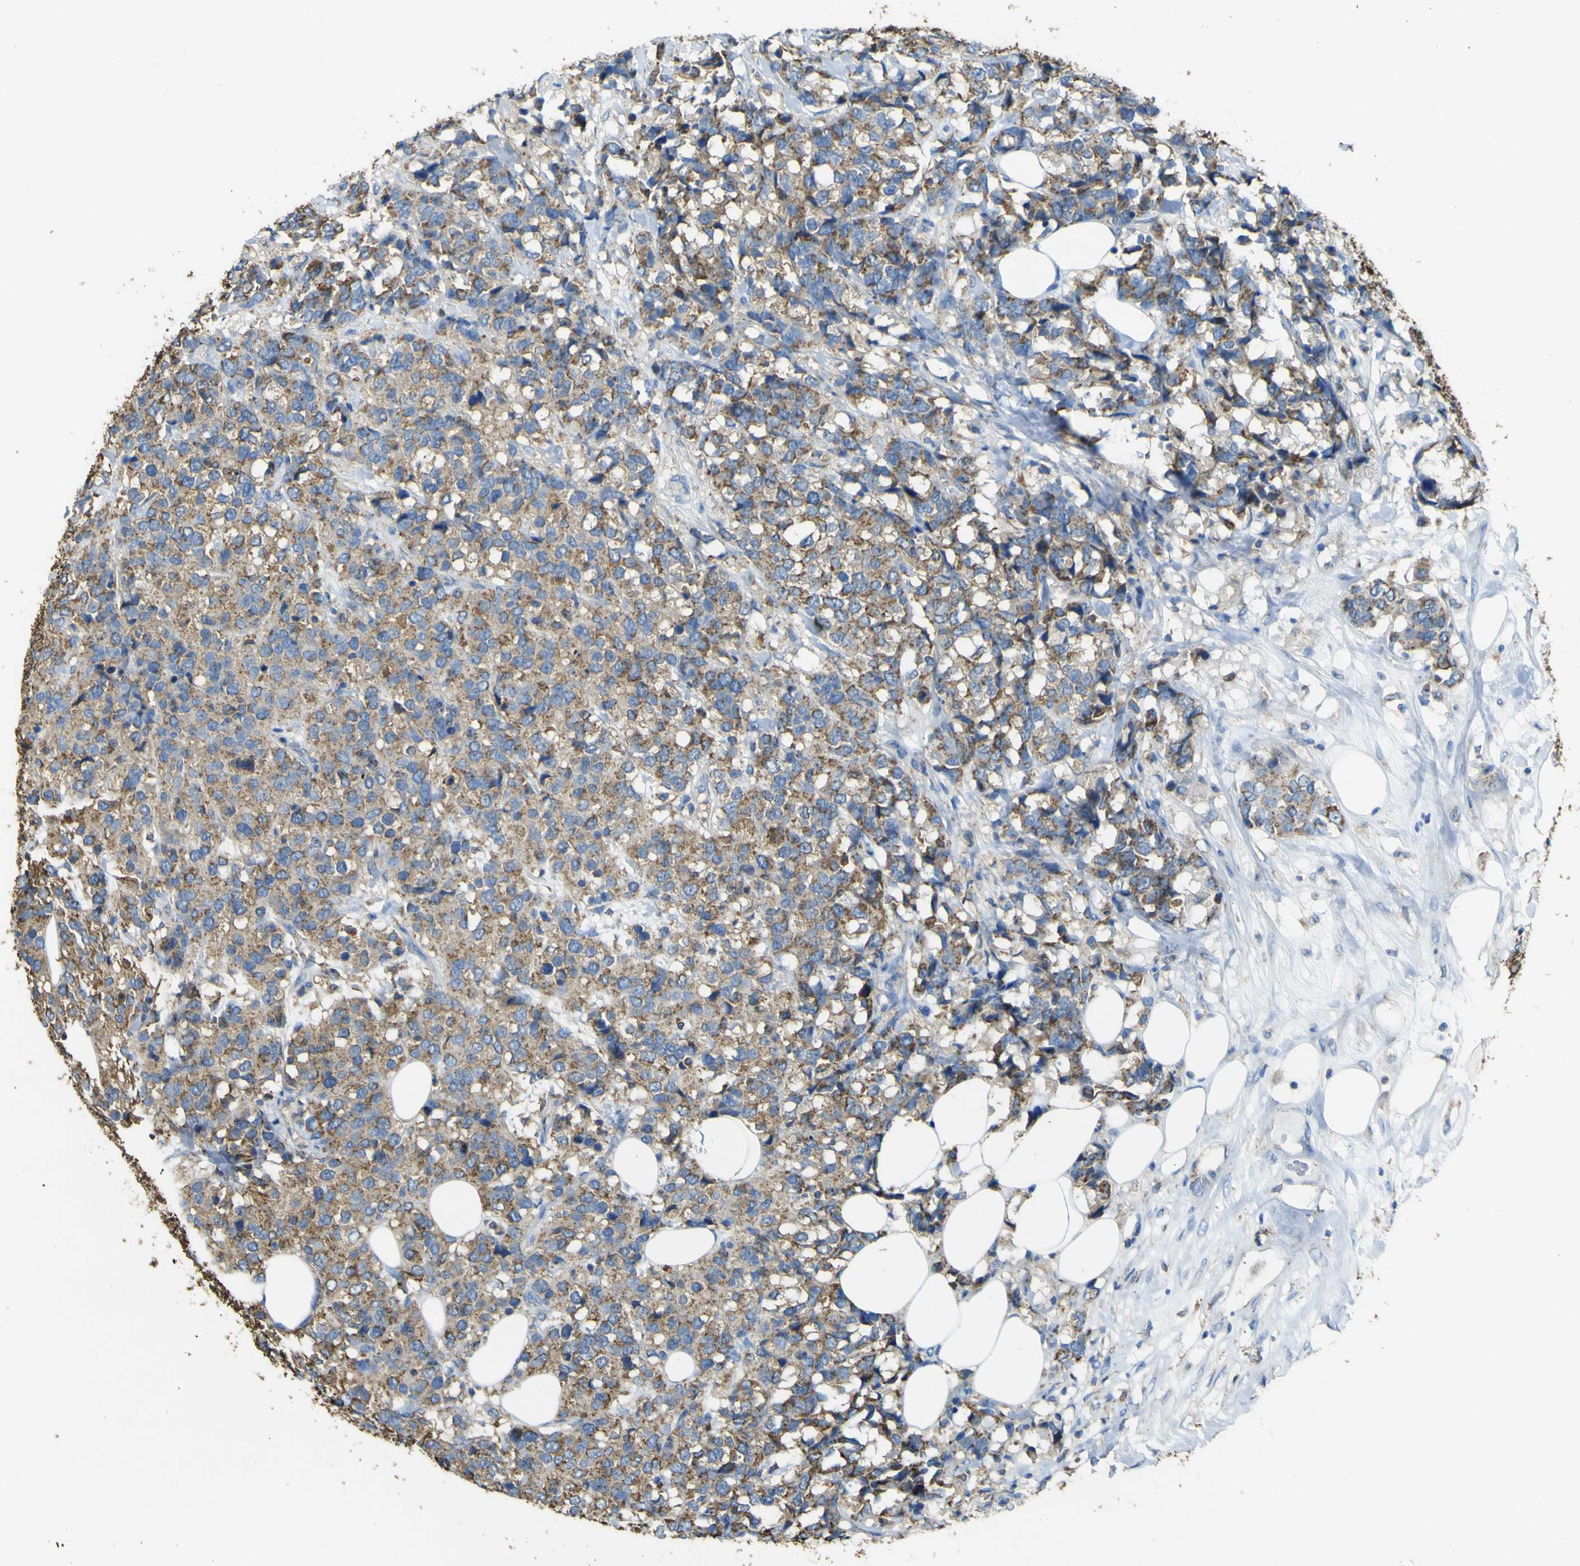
{"staining": {"intensity": "strong", "quantity": ">75%", "location": "cytoplasmic/membranous"}, "tissue": "breast cancer", "cell_type": "Tumor cells", "image_type": "cancer", "snomed": [{"axis": "morphology", "description": "Lobular carcinoma"}, {"axis": "topography", "description": "Breast"}], "caption": "Immunohistochemical staining of human breast cancer (lobular carcinoma) exhibits high levels of strong cytoplasmic/membranous protein positivity in about >75% of tumor cells.", "gene": "ACSL3", "patient": {"sex": "female", "age": 59}}